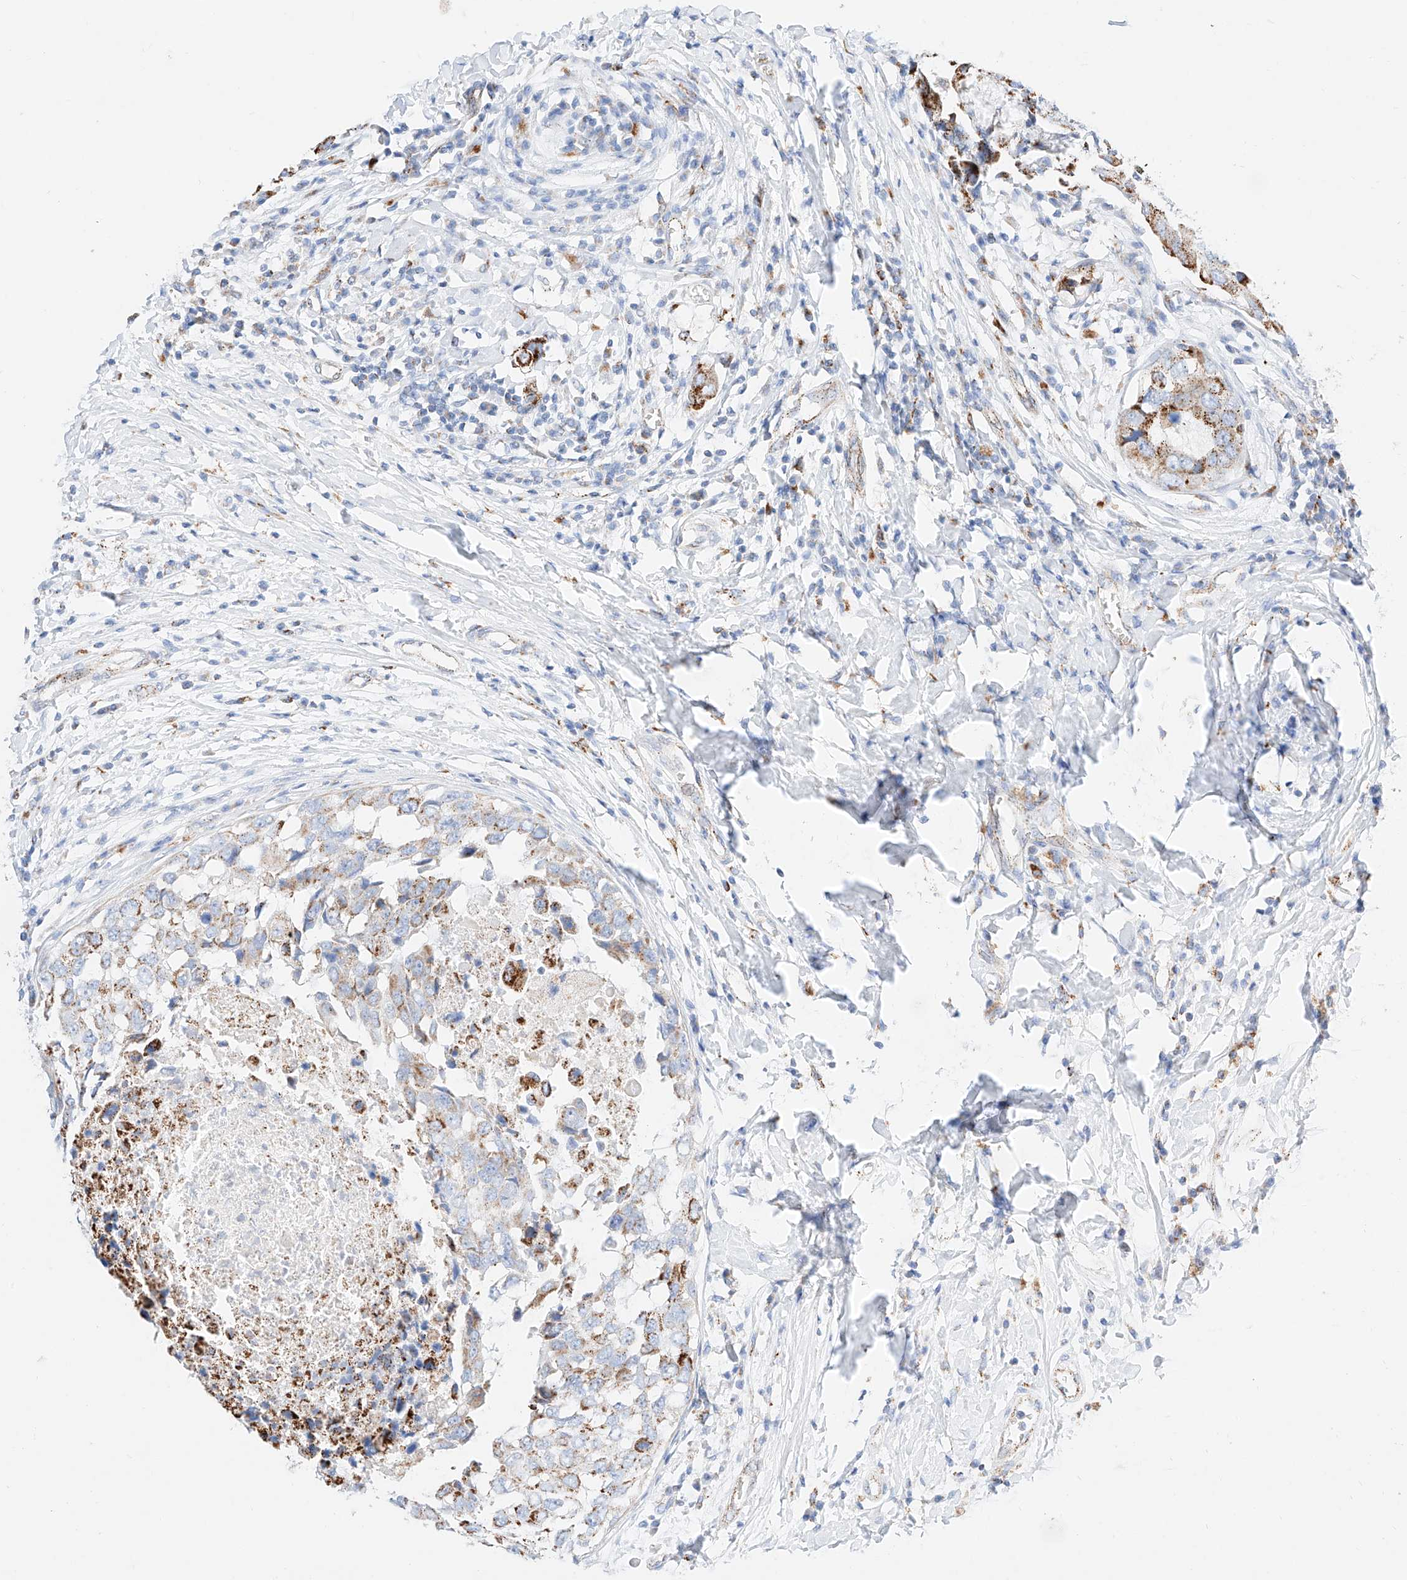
{"staining": {"intensity": "moderate", "quantity": "25%-75%", "location": "cytoplasmic/membranous"}, "tissue": "breast cancer", "cell_type": "Tumor cells", "image_type": "cancer", "snomed": [{"axis": "morphology", "description": "Duct carcinoma"}, {"axis": "topography", "description": "Breast"}], "caption": "A micrograph of breast cancer (invasive ductal carcinoma) stained for a protein exhibits moderate cytoplasmic/membranous brown staining in tumor cells. Nuclei are stained in blue.", "gene": "C6orf62", "patient": {"sex": "female", "age": 27}}